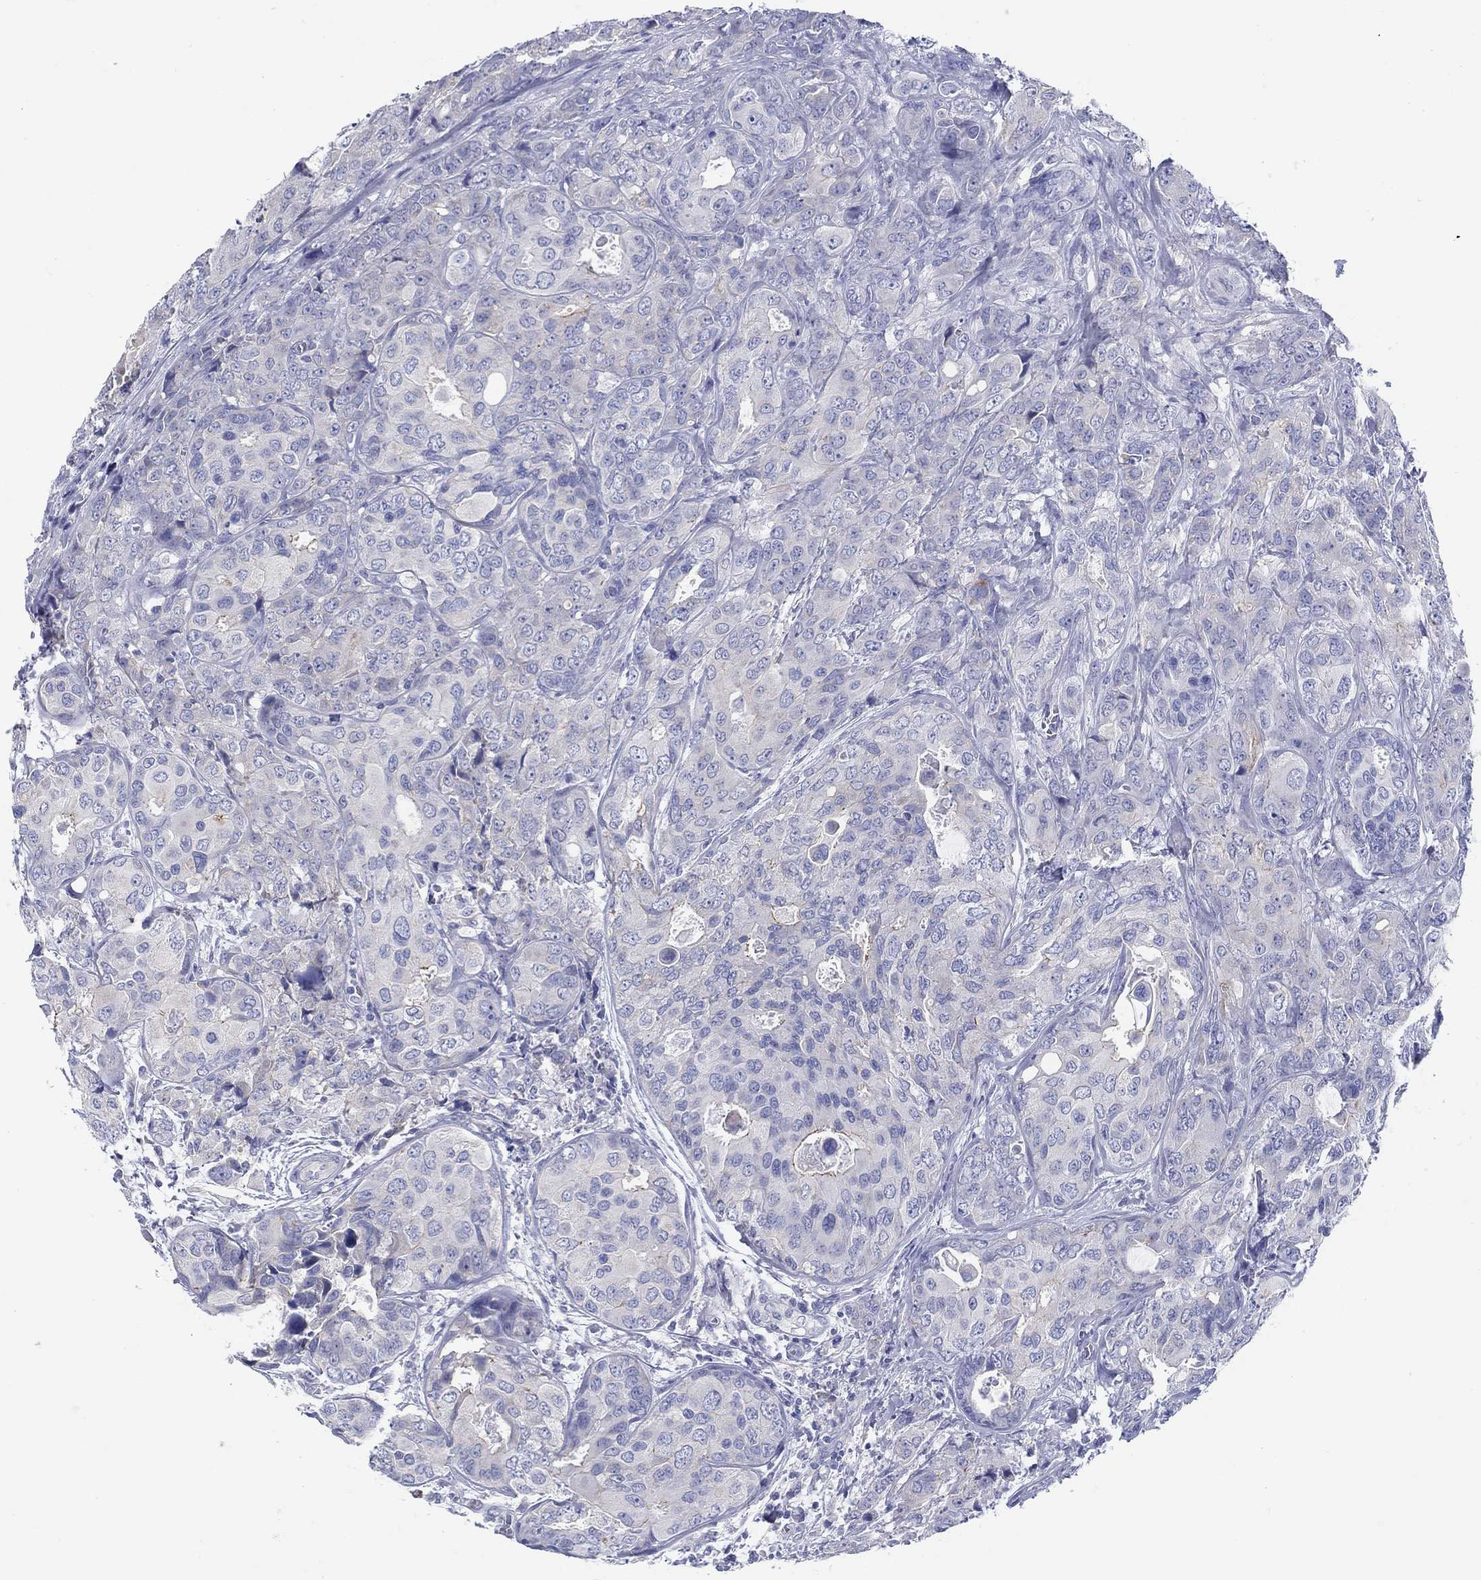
{"staining": {"intensity": "negative", "quantity": "none", "location": "none"}, "tissue": "breast cancer", "cell_type": "Tumor cells", "image_type": "cancer", "snomed": [{"axis": "morphology", "description": "Duct carcinoma"}, {"axis": "topography", "description": "Breast"}], "caption": "Immunohistochemistry (IHC) micrograph of neoplastic tissue: human infiltrating ductal carcinoma (breast) stained with DAB shows no significant protein staining in tumor cells. (Immunohistochemistry, brightfield microscopy, high magnification).", "gene": "HAPLN4", "patient": {"sex": "female", "age": 43}}